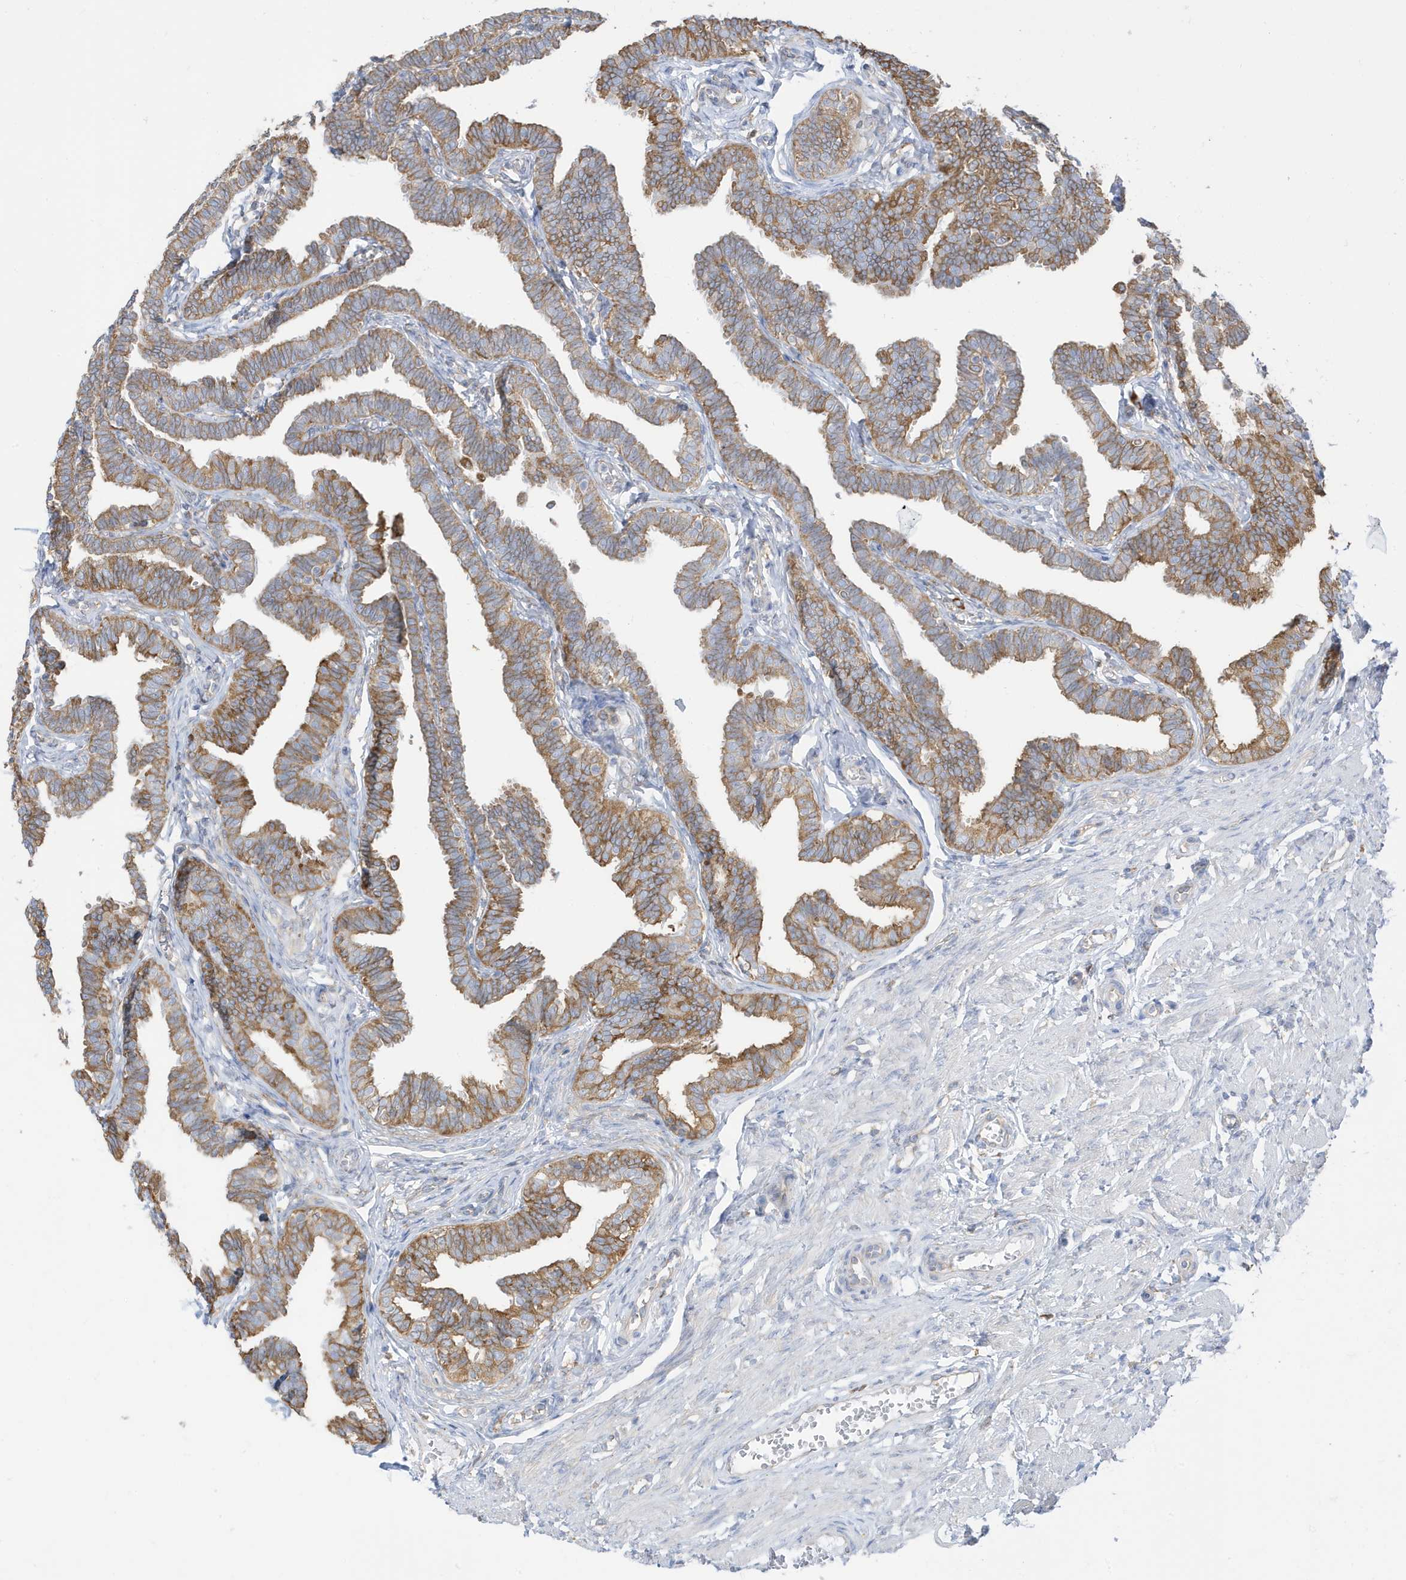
{"staining": {"intensity": "moderate", "quantity": ">75%", "location": "cytoplasmic/membranous"}, "tissue": "fallopian tube", "cell_type": "Glandular cells", "image_type": "normal", "snomed": [{"axis": "morphology", "description": "Normal tissue, NOS"}, {"axis": "topography", "description": "Fallopian tube"}, {"axis": "topography", "description": "Ovary"}], "caption": "Moderate cytoplasmic/membranous expression is appreciated in about >75% of glandular cells in normal fallopian tube.", "gene": "PDIA6", "patient": {"sex": "female", "age": 23}}